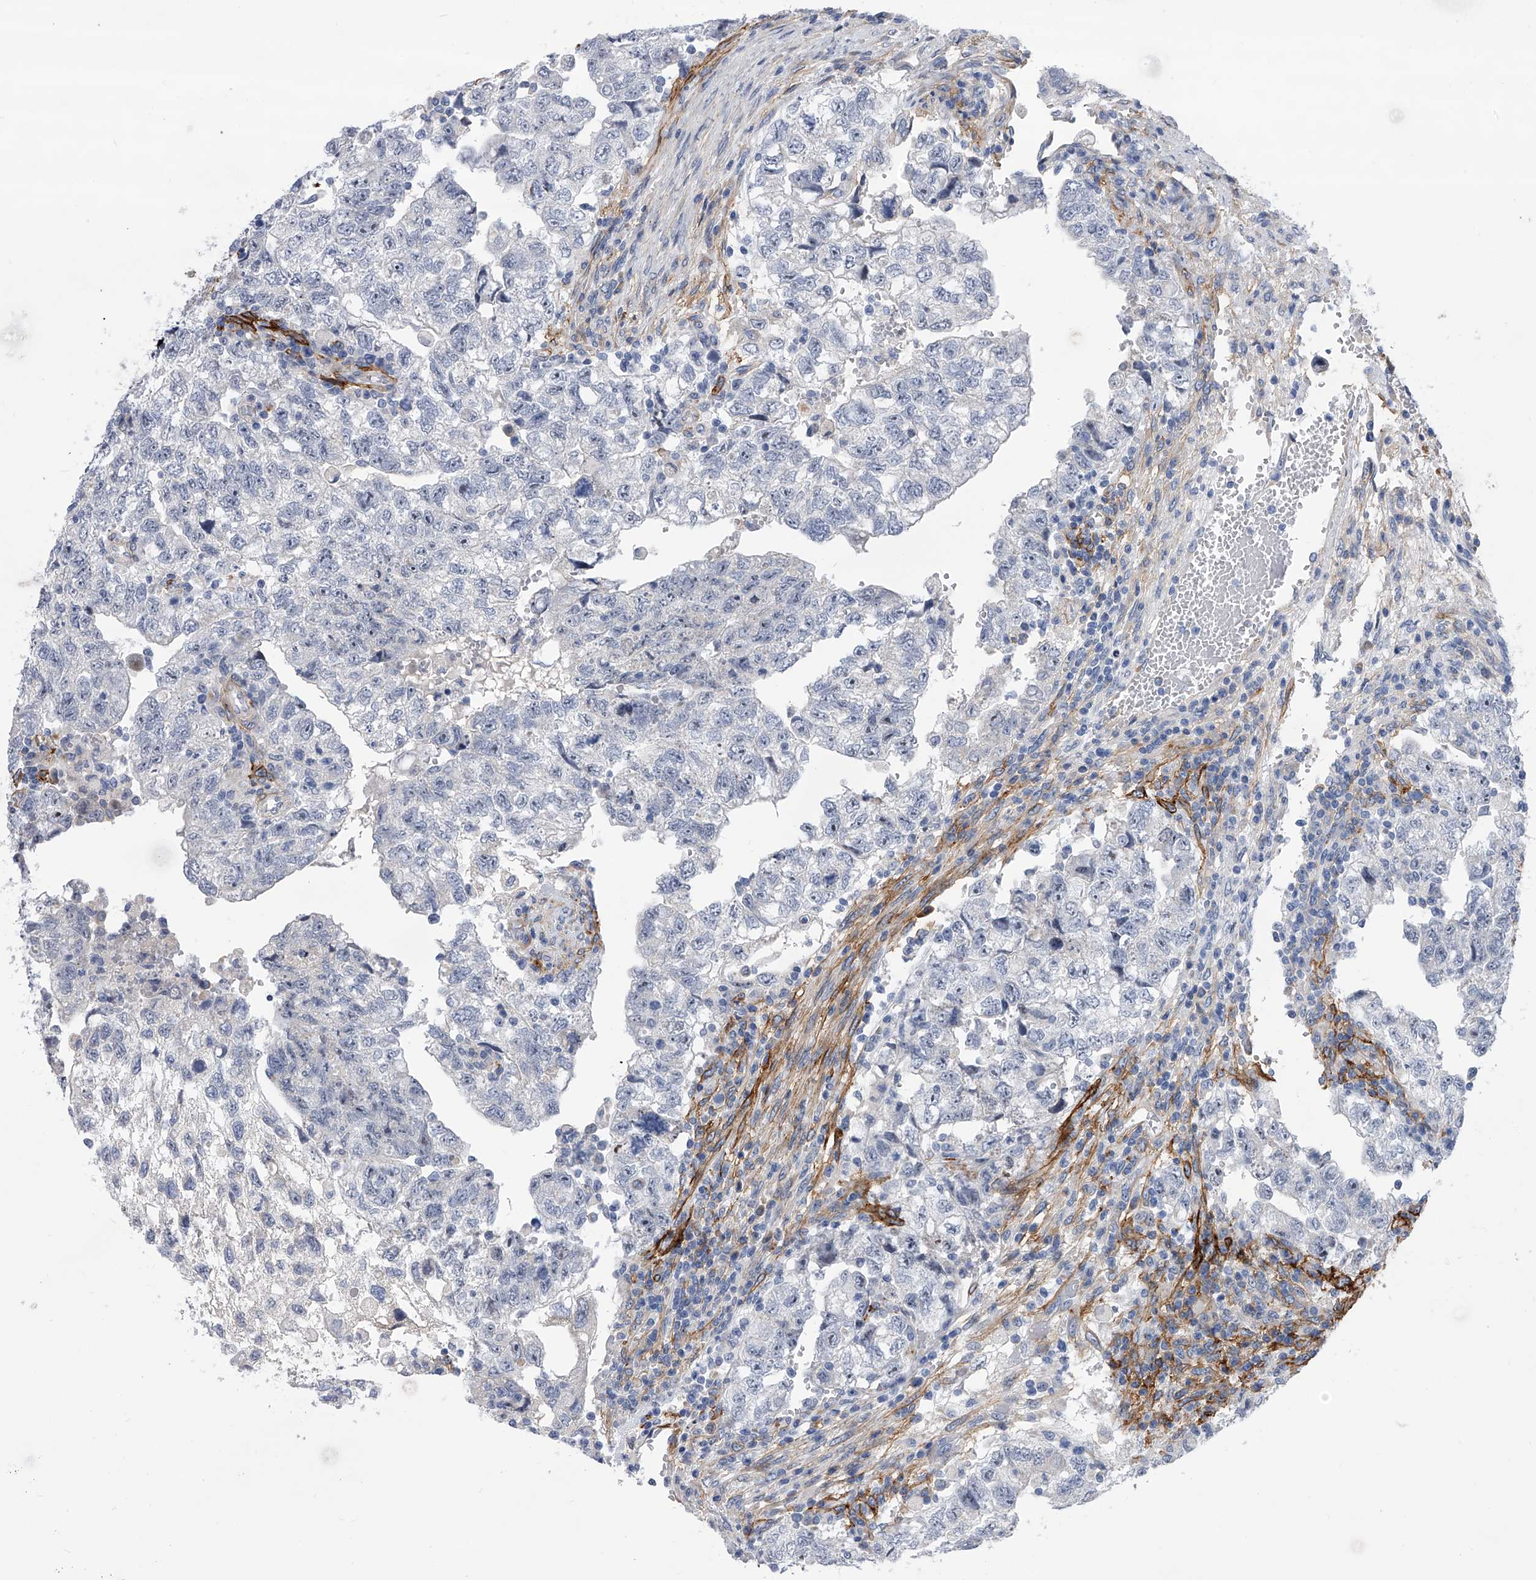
{"staining": {"intensity": "negative", "quantity": "none", "location": "none"}, "tissue": "testis cancer", "cell_type": "Tumor cells", "image_type": "cancer", "snomed": [{"axis": "morphology", "description": "Carcinoma, Embryonal, NOS"}, {"axis": "topography", "description": "Testis"}], "caption": "Photomicrograph shows no significant protein staining in tumor cells of testis cancer (embryonal carcinoma).", "gene": "ALG14", "patient": {"sex": "male", "age": 36}}